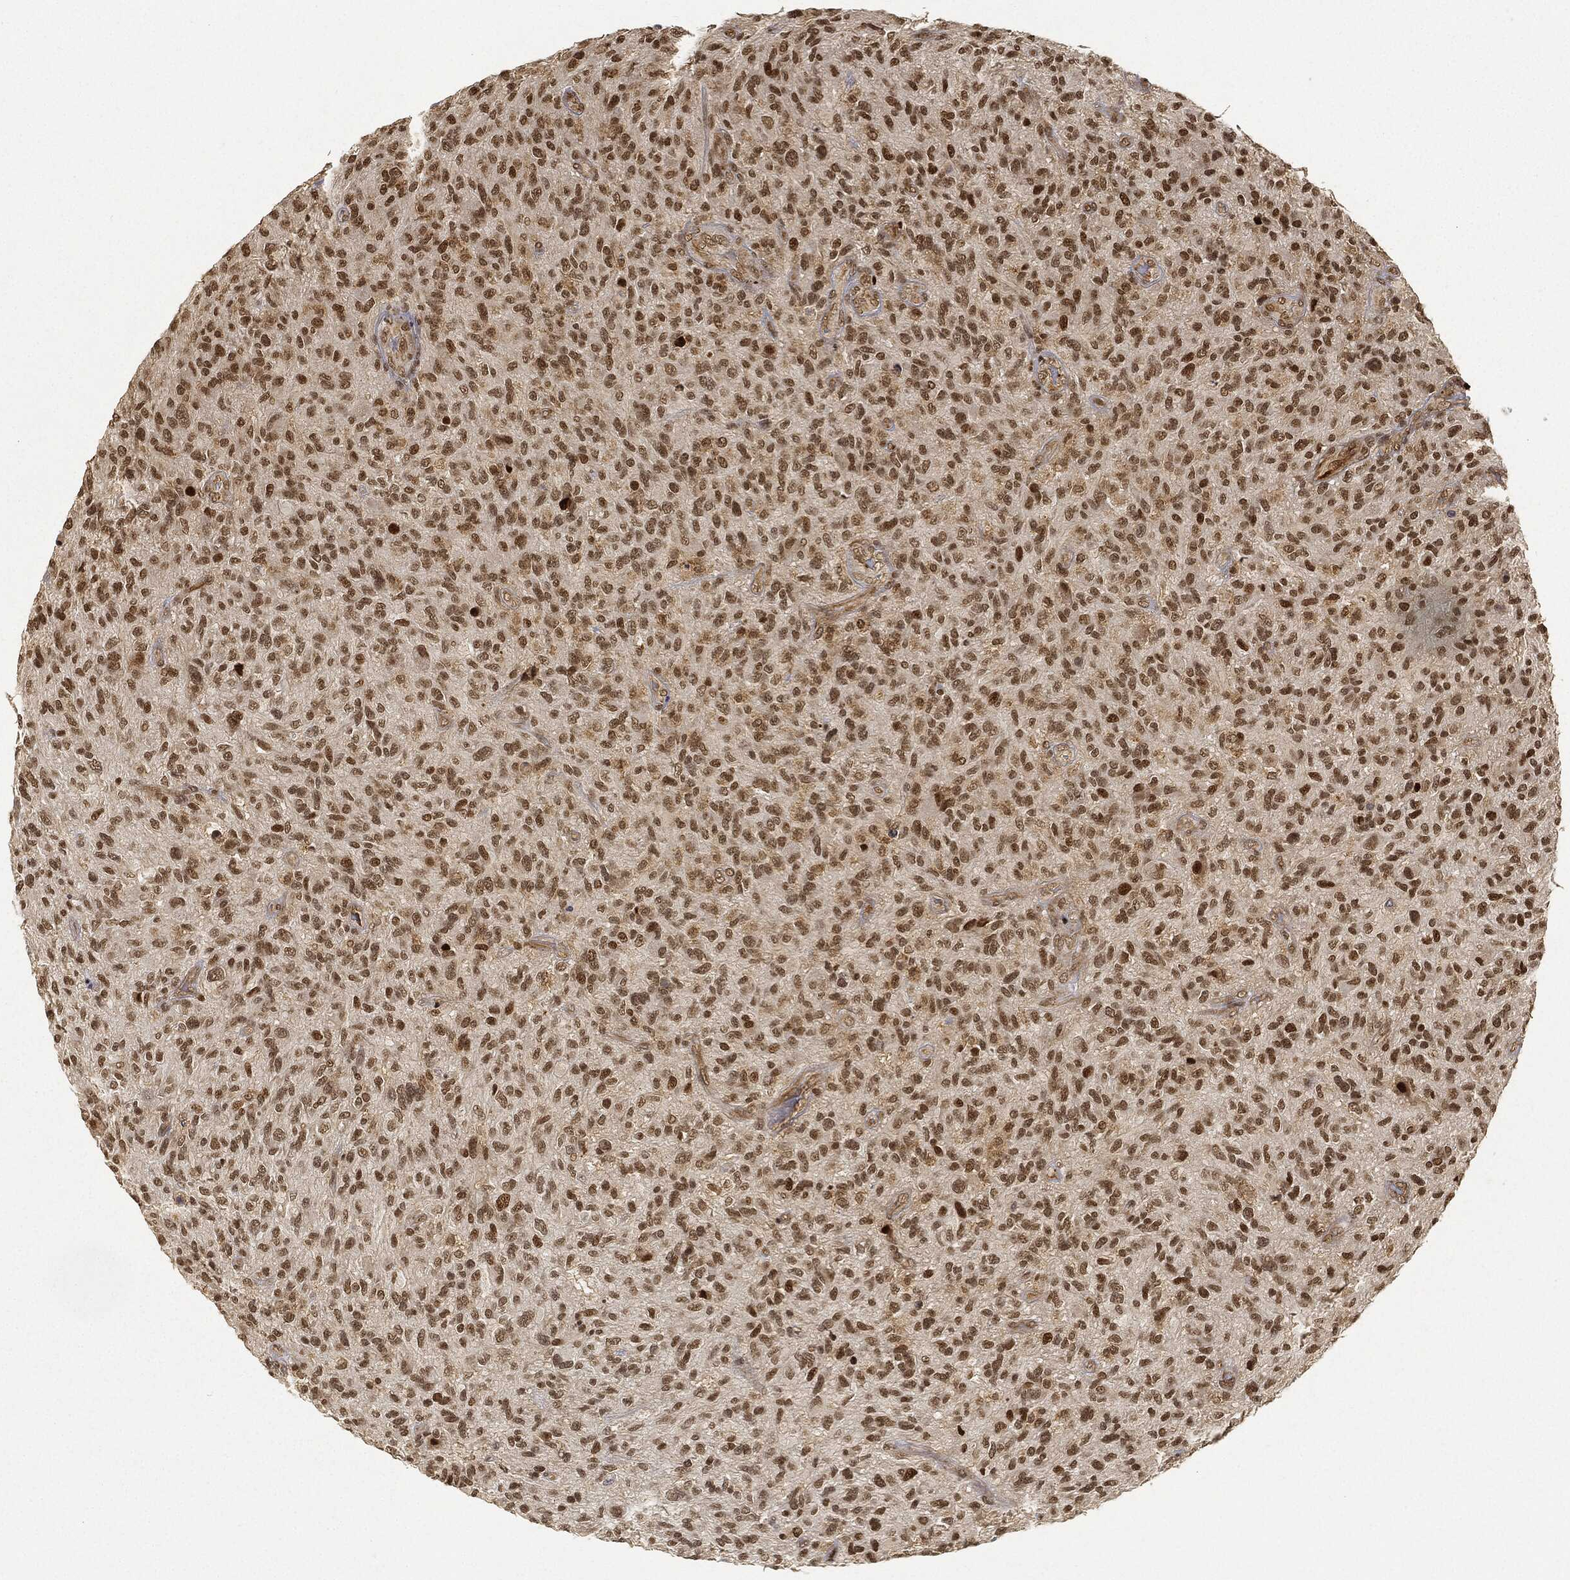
{"staining": {"intensity": "strong", "quantity": "<25%", "location": "nuclear"}, "tissue": "glioma", "cell_type": "Tumor cells", "image_type": "cancer", "snomed": [{"axis": "morphology", "description": "Glioma, malignant, High grade"}, {"axis": "topography", "description": "Brain"}], "caption": "Glioma tissue displays strong nuclear staining in approximately <25% of tumor cells, visualized by immunohistochemistry.", "gene": "CIB1", "patient": {"sex": "male", "age": 47}}